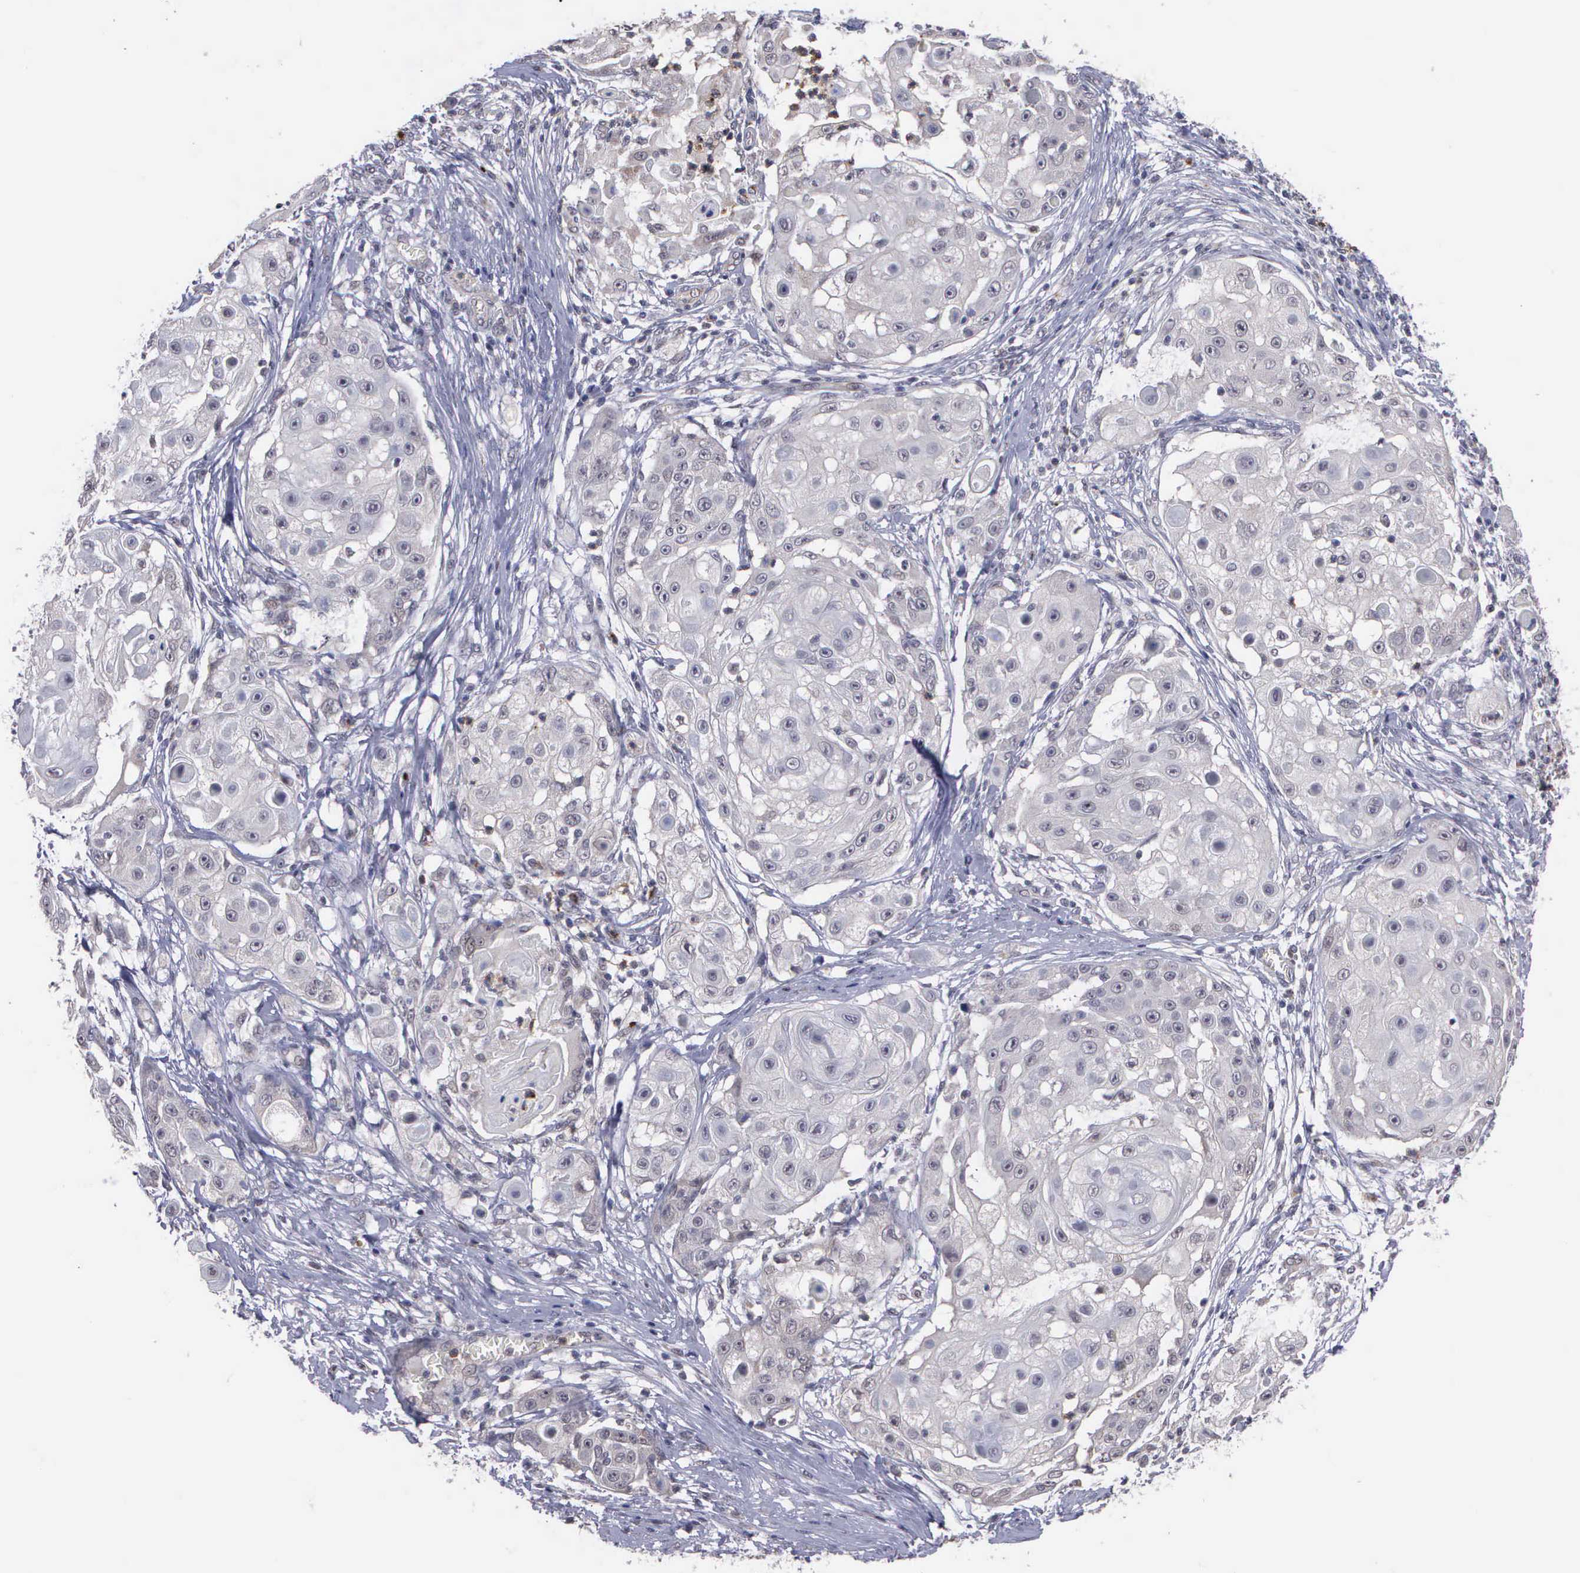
{"staining": {"intensity": "negative", "quantity": "none", "location": "none"}, "tissue": "skin cancer", "cell_type": "Tumor cells", "image_type": "cancer", "snomed": [{"axis": "morphology", "description": "Squamous cell carcinoma, NOS"}, {"axis": "topography", "description": "Skin"}], "caption": "This is an immunohistochemistry (IHC) micrograph of skin cancer (squamous cell carcinoma). There is no expression in tumor cells.", "gene": "MAP3K9", "patient": {"sex": "female", "age": 57}}